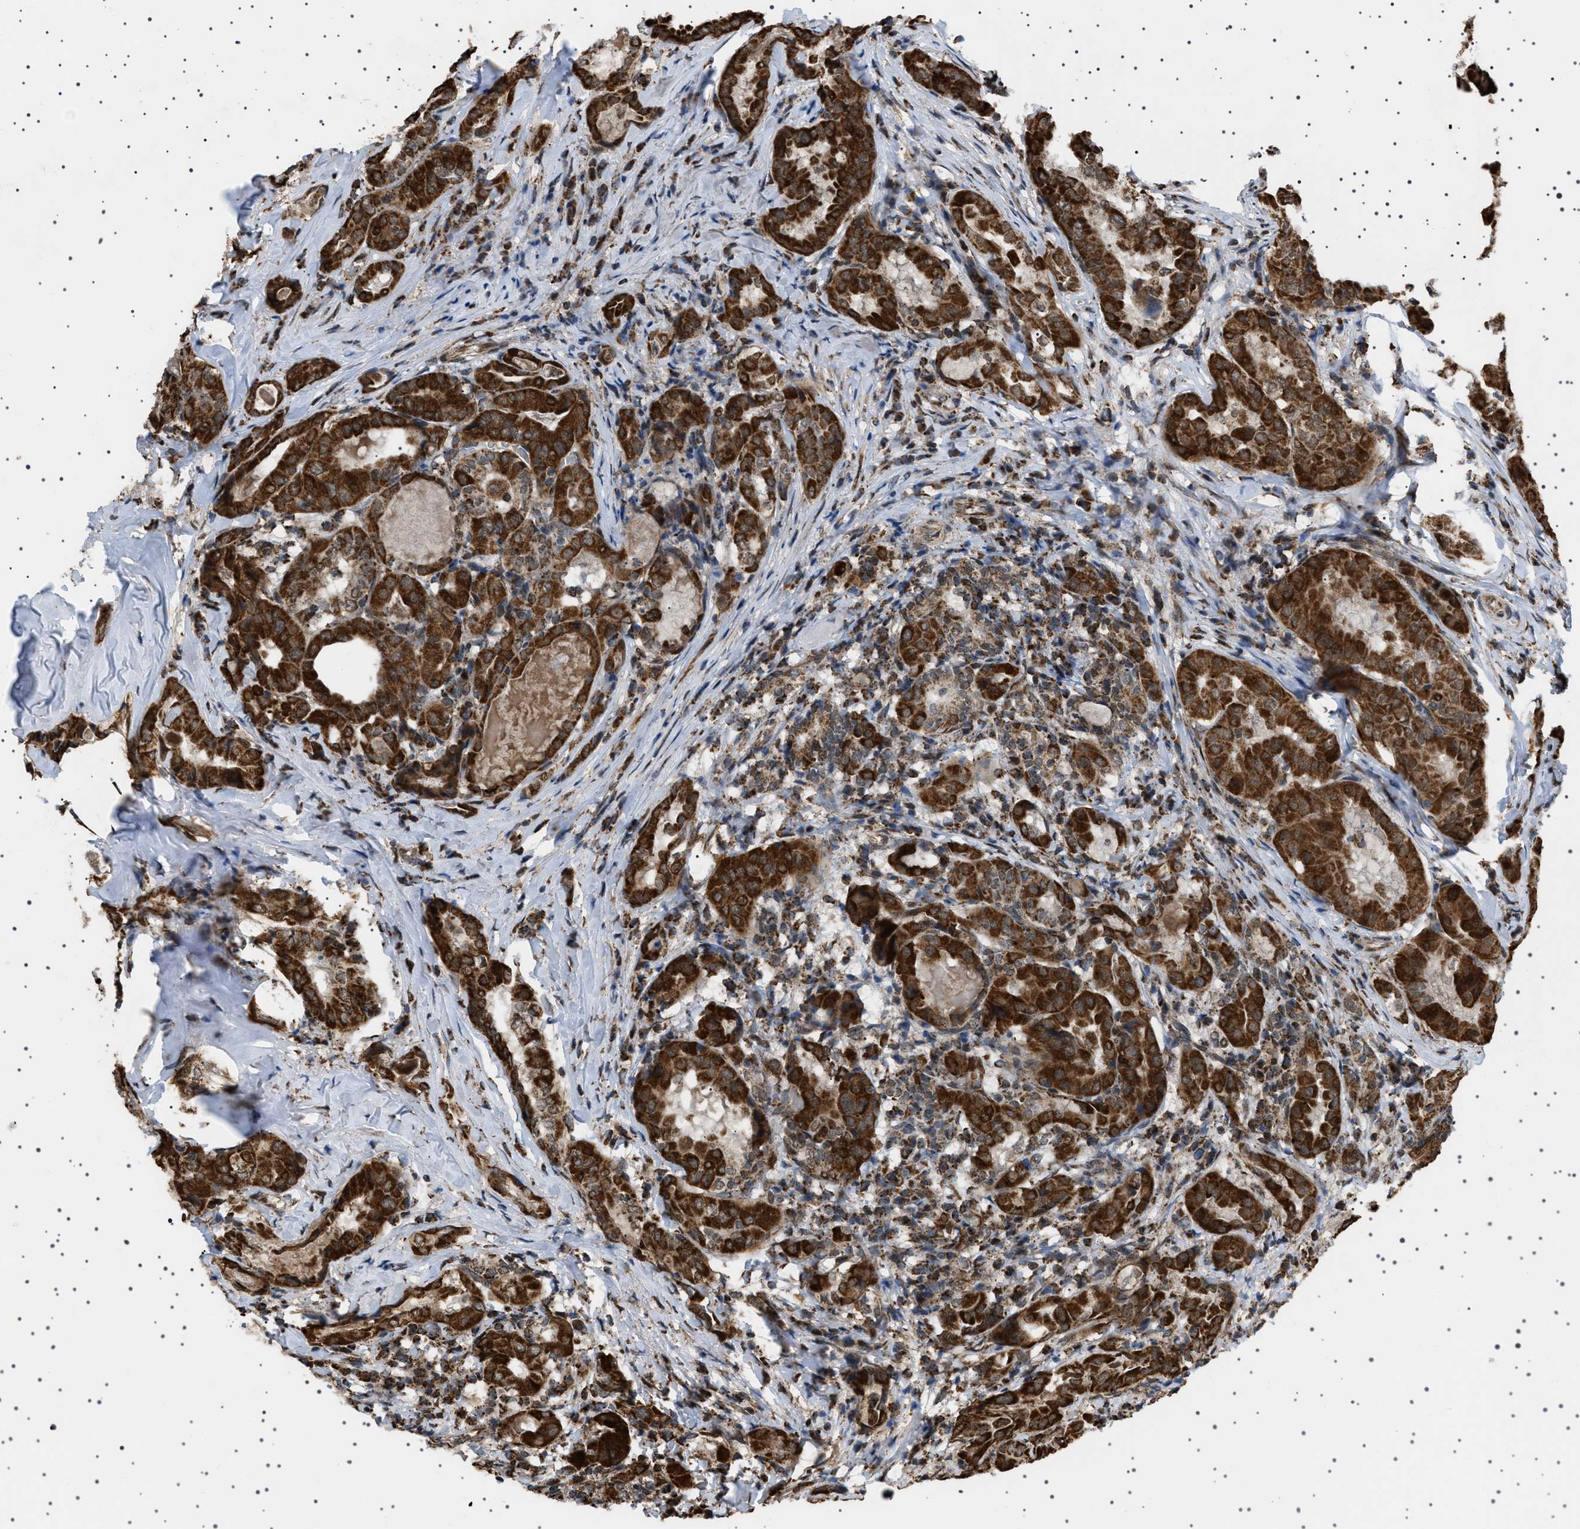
{"staining": {"intensity": "strong", "quantity": ">75%", "location": "cytoplasmic/membranous,nuclear"}, "tissue": "thyroid cancer", "cell_type": "Tumor cells", "image_type": "cancer", "snomed": [{"axis": "morphology", "description": "Papillary adenocarcinoma, NOS"}, {"axis": "topography", "description": "Thyroid gland"}], "caption": "IHC histopathology image of neoplastic tissue: human thyroid cancer (papillary adenocarcinoma) stained using immunohistochemistry (IHC) displays high levels of strong protein expression localized specifically in the cytoplasmic/membranous and nuclear of tumor cells, appearing as a cytoplasmic/membranous and nuclear brown color.", "gene": "MELK", "patient": {"sex": "female", "age": 42}}